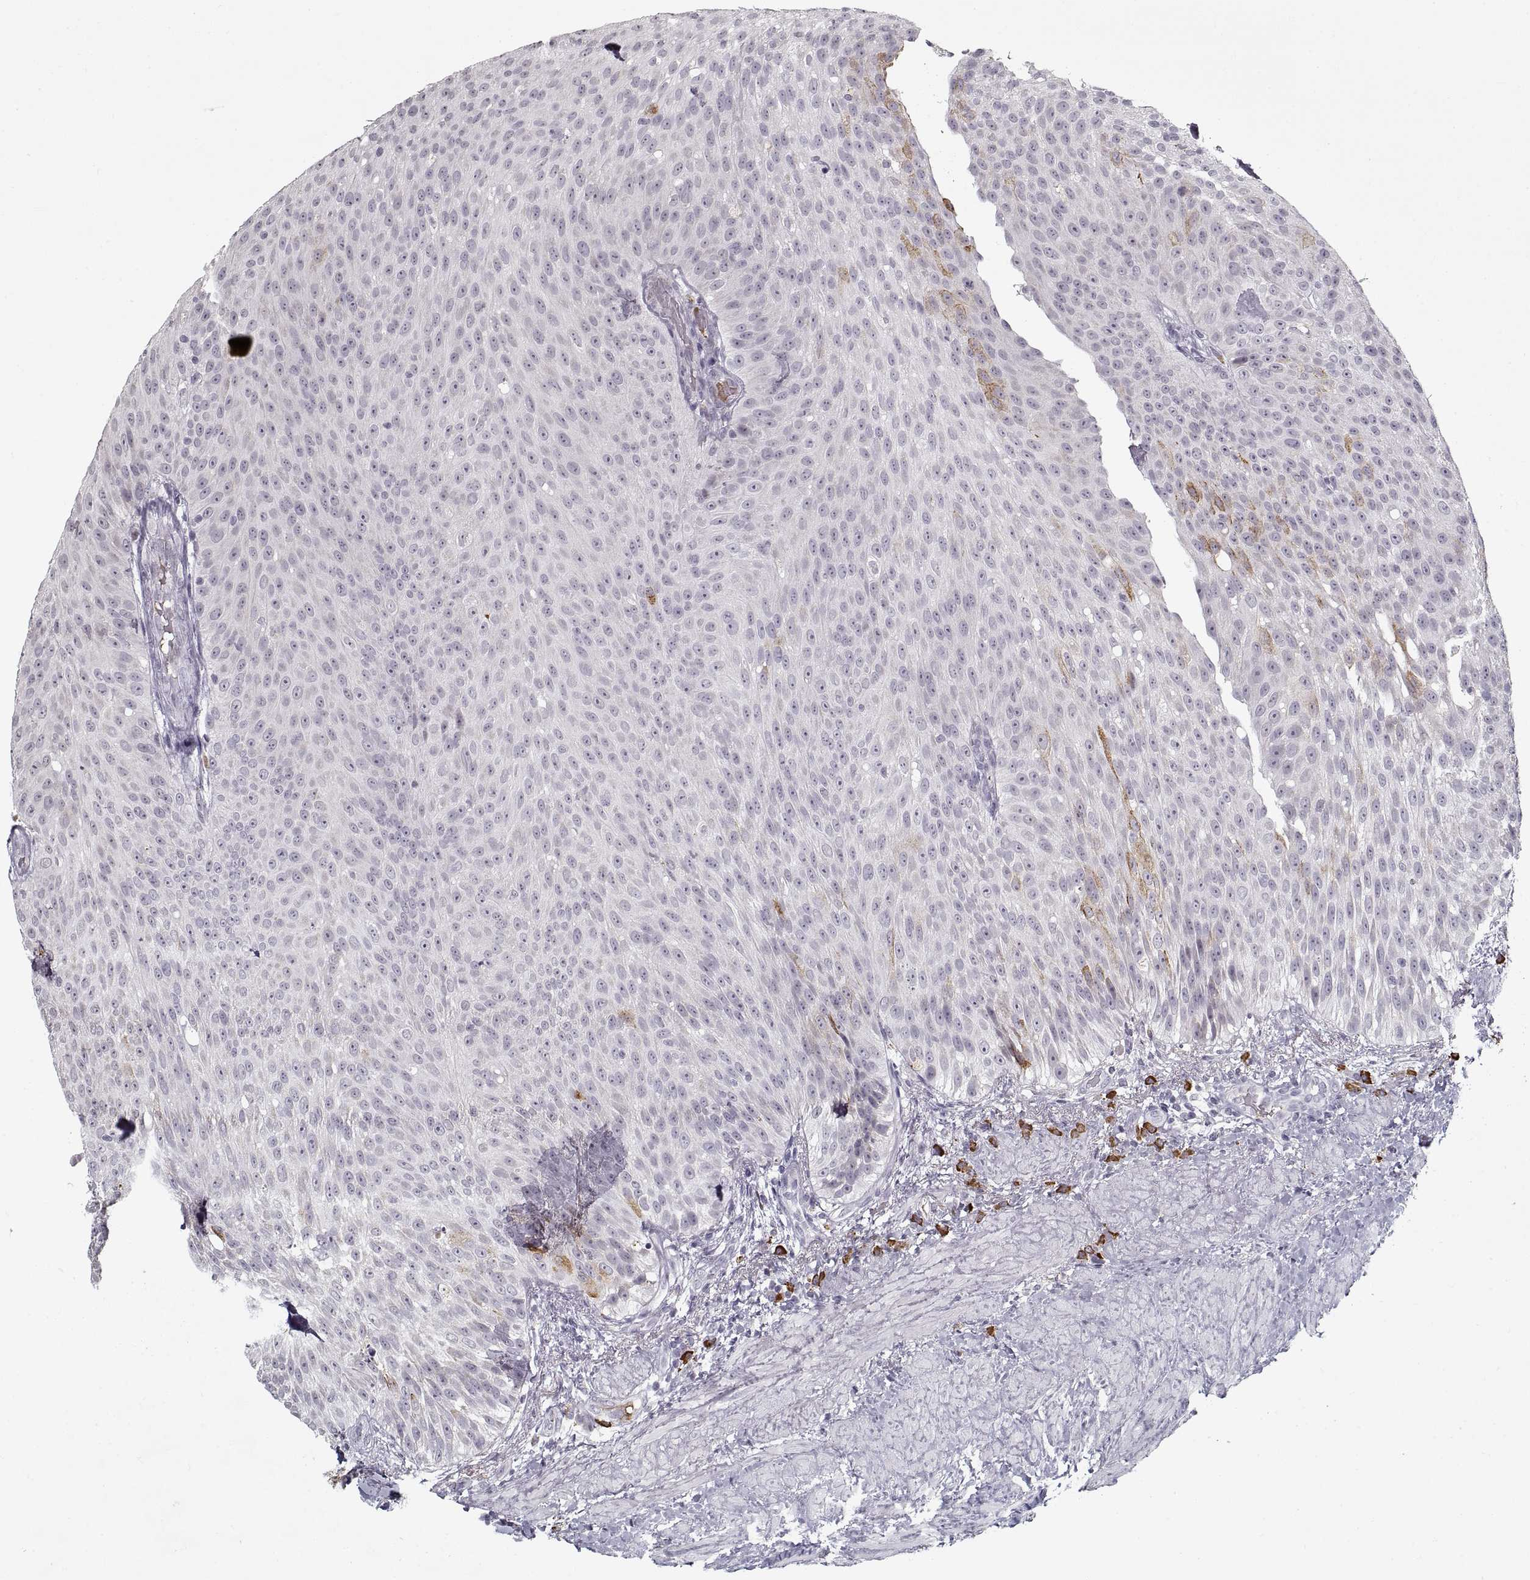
{"staining": {"intensity": "negative", "quantity": "none", "location": "none"}, "tissue": "urothelial cancer", "cell_type": "Tumor cells", "image_type": "cancer", "snomed": [{"axis": "morphology", "description": "Urothelial carcinoma, Low grade"}, {"axis": "topography", "description": "Urinary bladder"}], "caption": "This micrograph is of low-grade urothelial carcinoma stained with immunohistochemistry to label a protein in brown with the nuclei are counter-stained blue. There is no staining in tumor cells.", "gene": "GAD2", "patient": {"sex": "male", "age": 78}}